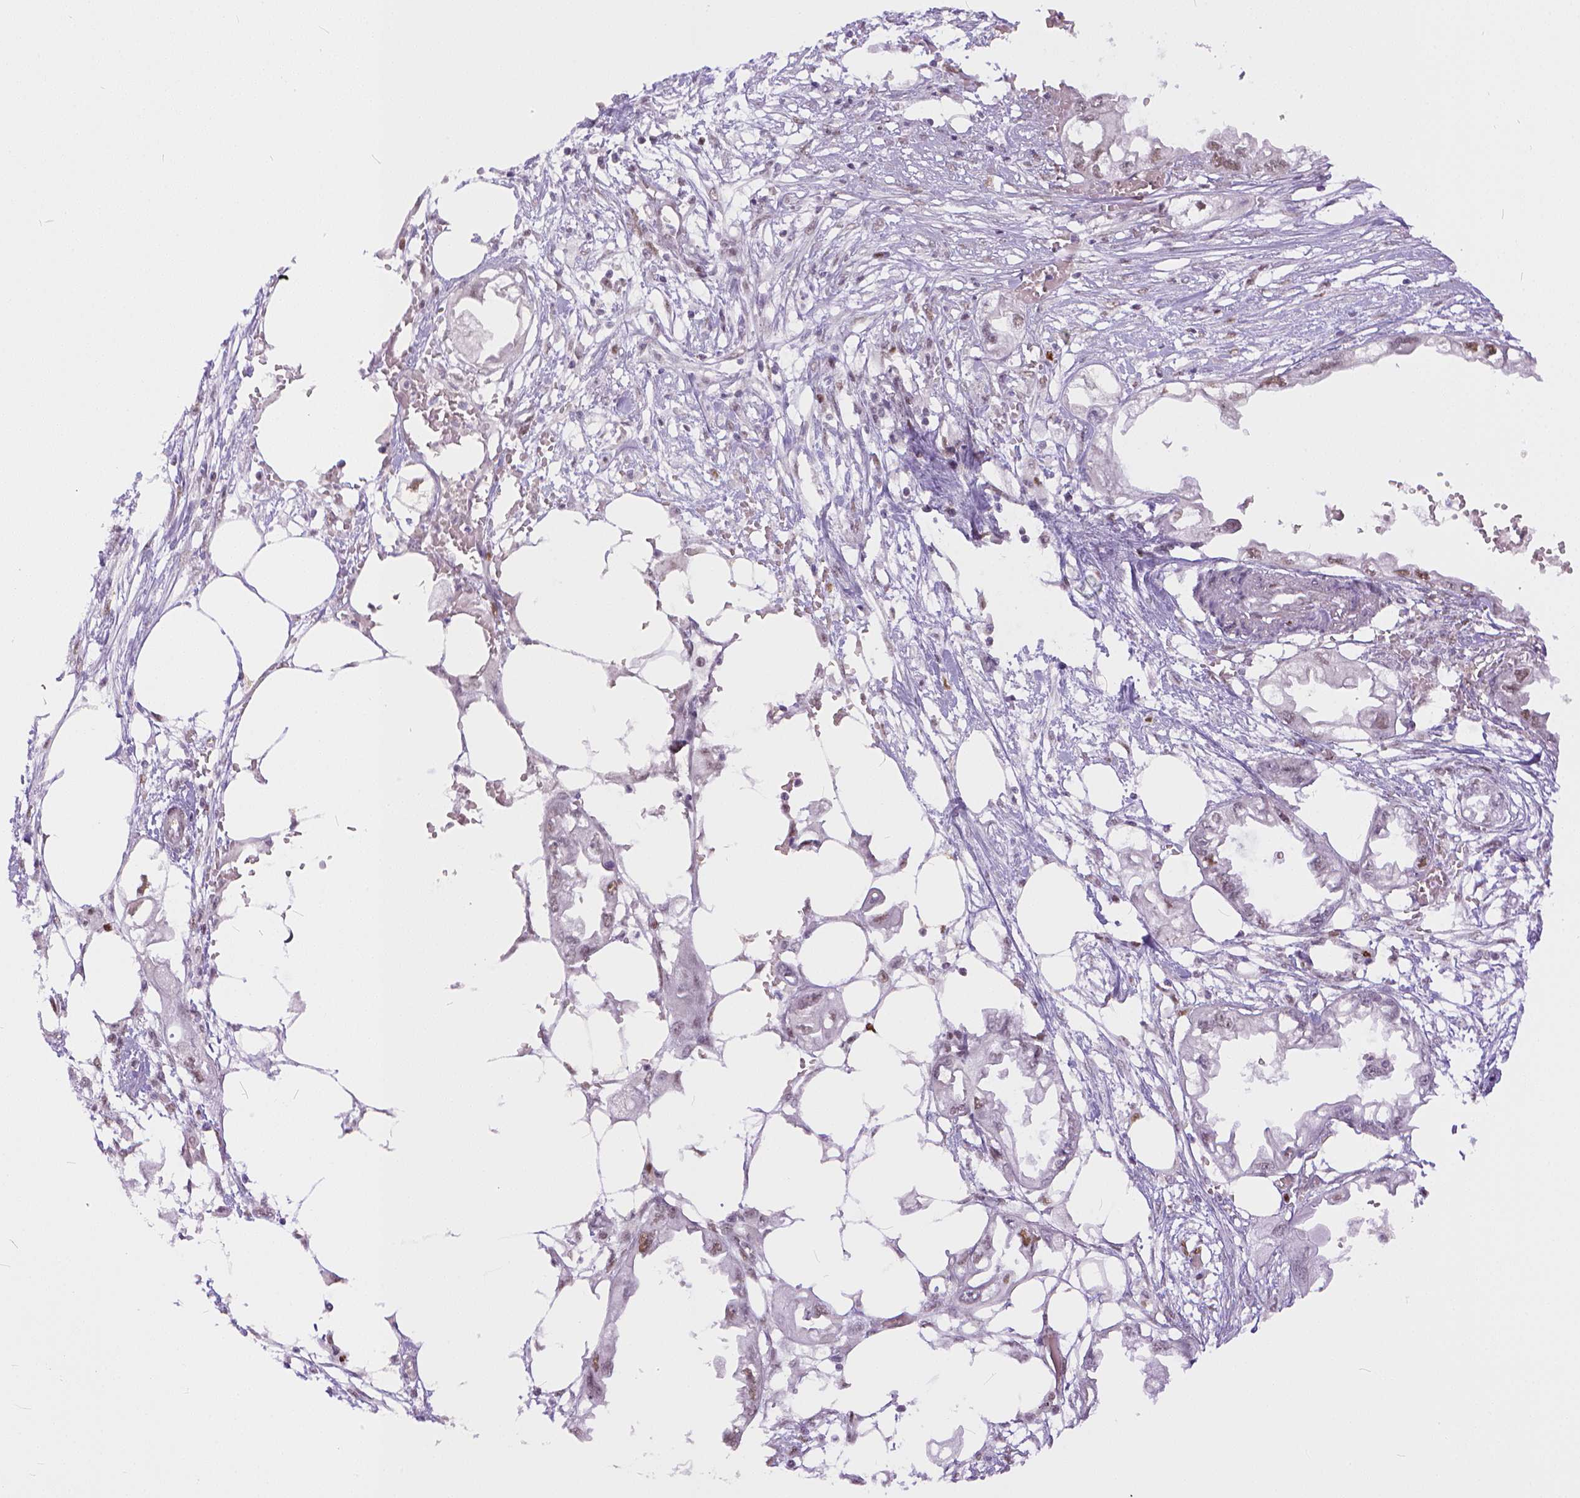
{"staining": {"intensity": "weak", "quantity": "<25%", "location": "nuclear"}, "tissue": "endometrial cancer", "cell_type": "Tumor cells", "image_type": "cancer", "snomed": [{"axis": "morphology", "description": "Adenocarcinoma, NOS"}, {"axis": "morphology", "description": "Adenocarcinoma, metastatic, NOS"}, {"axis": "topography", "description": "Adipose tissue"}, {"axis": "topography", "description": "Endometrium"}], "caption": "Immunohistochemical staining of endometrial metastatic adenocarcinoma shows no significant positivity in tumor cells.", "gene": "ERCC1", "patient": {"sex": "female", "age": 67}}